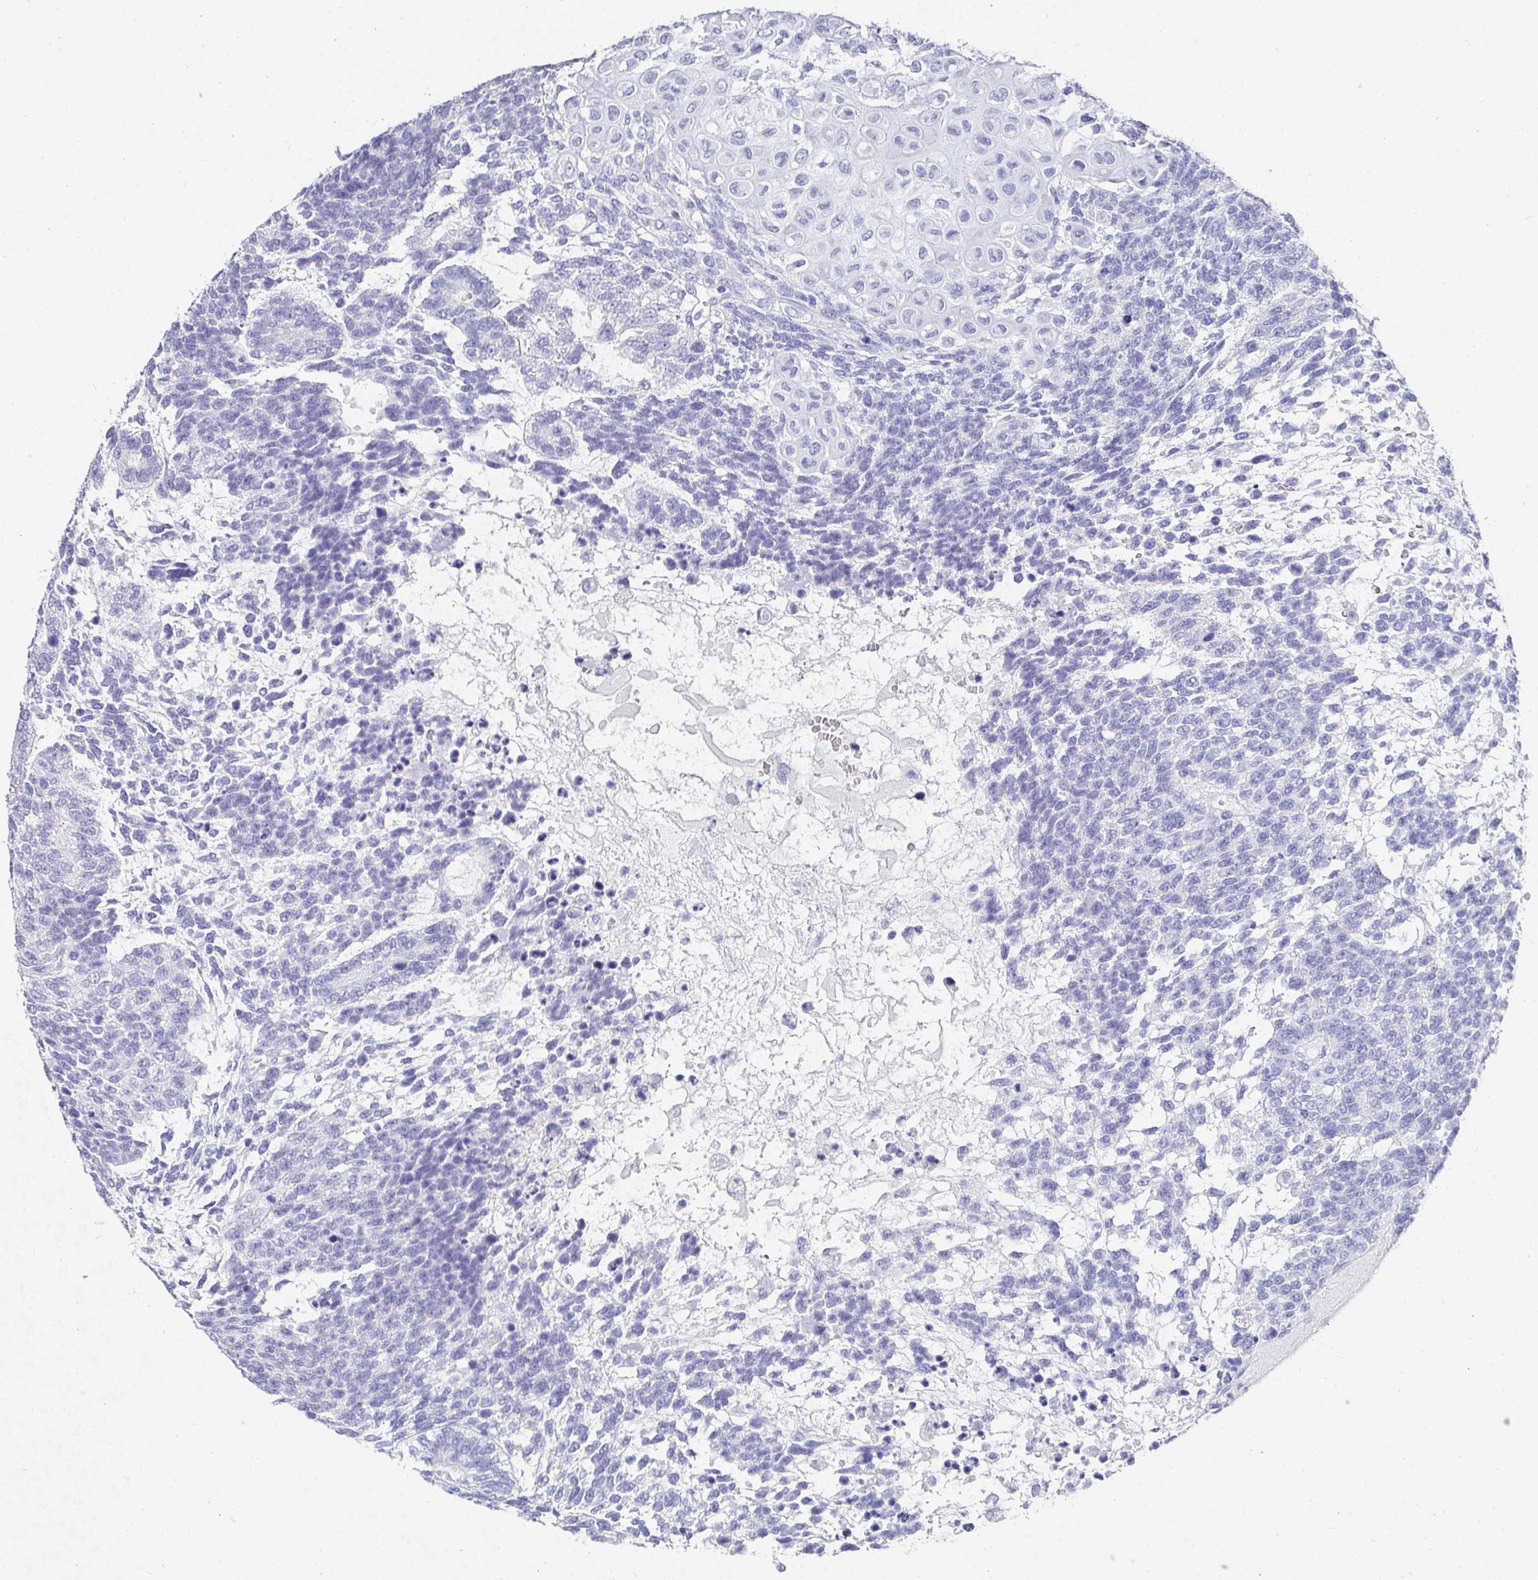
{"staining": {"intensity": "negative", "quantity": "none", "location": "none"}, "tissue": "testis cancer", "cell_type": "Tumor cells", "image_type": "cancer", "snomed": [{"axis": "morphology", "description": "Carcinoma, Embryonal, NOS"}, {"axis": "topography", "description": "Testis"}], "caption": "DAB (3,3'-diaminobenzidine) immunohistochemical staining of testis embryonal carcinoma exhibits no significant staining in tumor cells.", "gene": "GRIA1", "patient": {"sex": "male", "age": 23}}